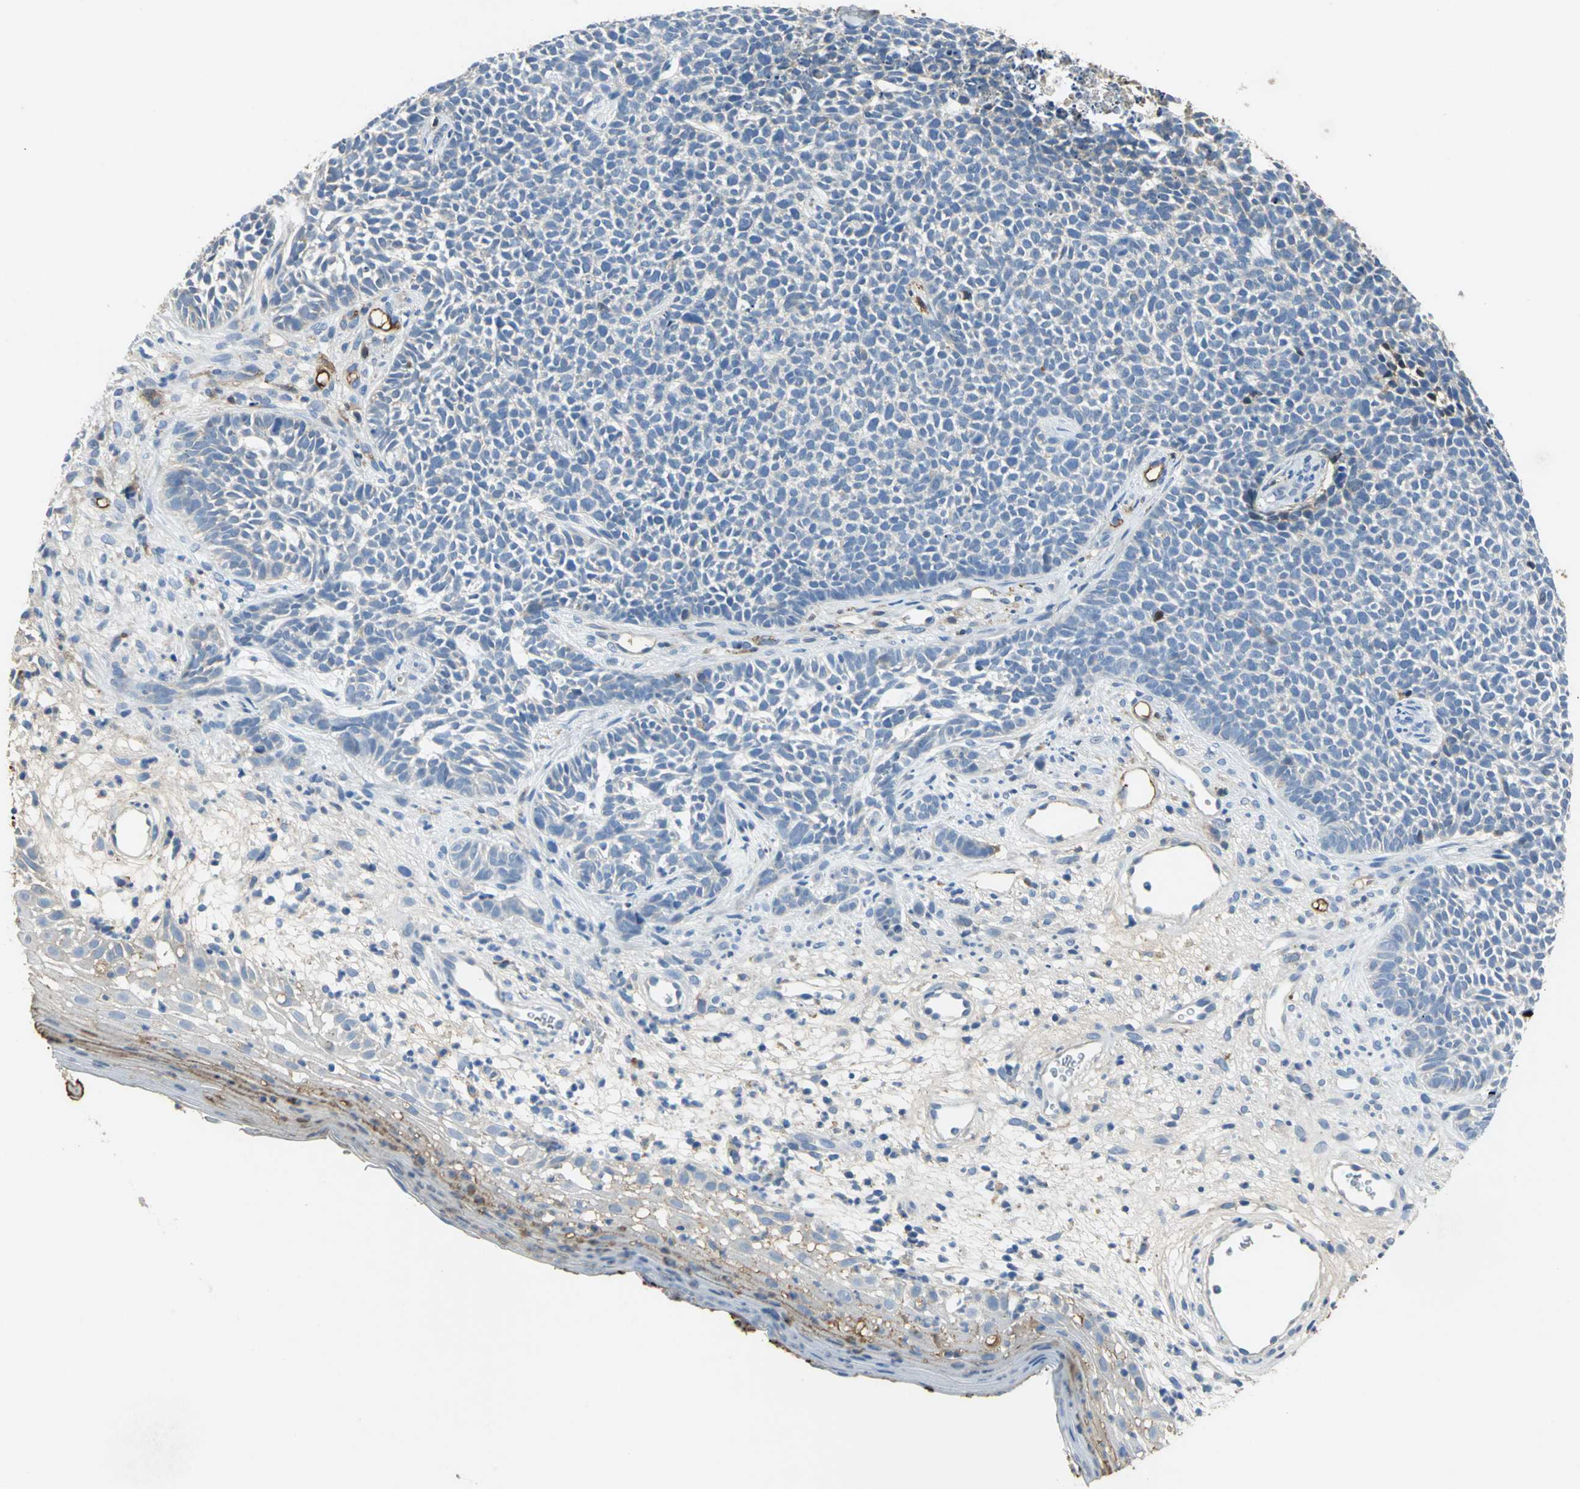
{"staining": {"intensity": "moderate", "quantity": "<25%", "location": "cytoplasmic/membranous"}, "tissue": "skin cancer", "cell_type": "Tumor cells", "image_type": "cancer", "snomed": [{"axis": "morphology", "description": "Basal cell carcinoma"}, {"axis": "topography", "description": "Skin"}], "caption": "Approximately <25% of tumor cells in human skin cancer show moderate cytoplasmic/membranous protein positivity as visualized by brown immunohistochemical staining.", "gene": "GYG2", "patient": {"sex": "female", "age": 84}}